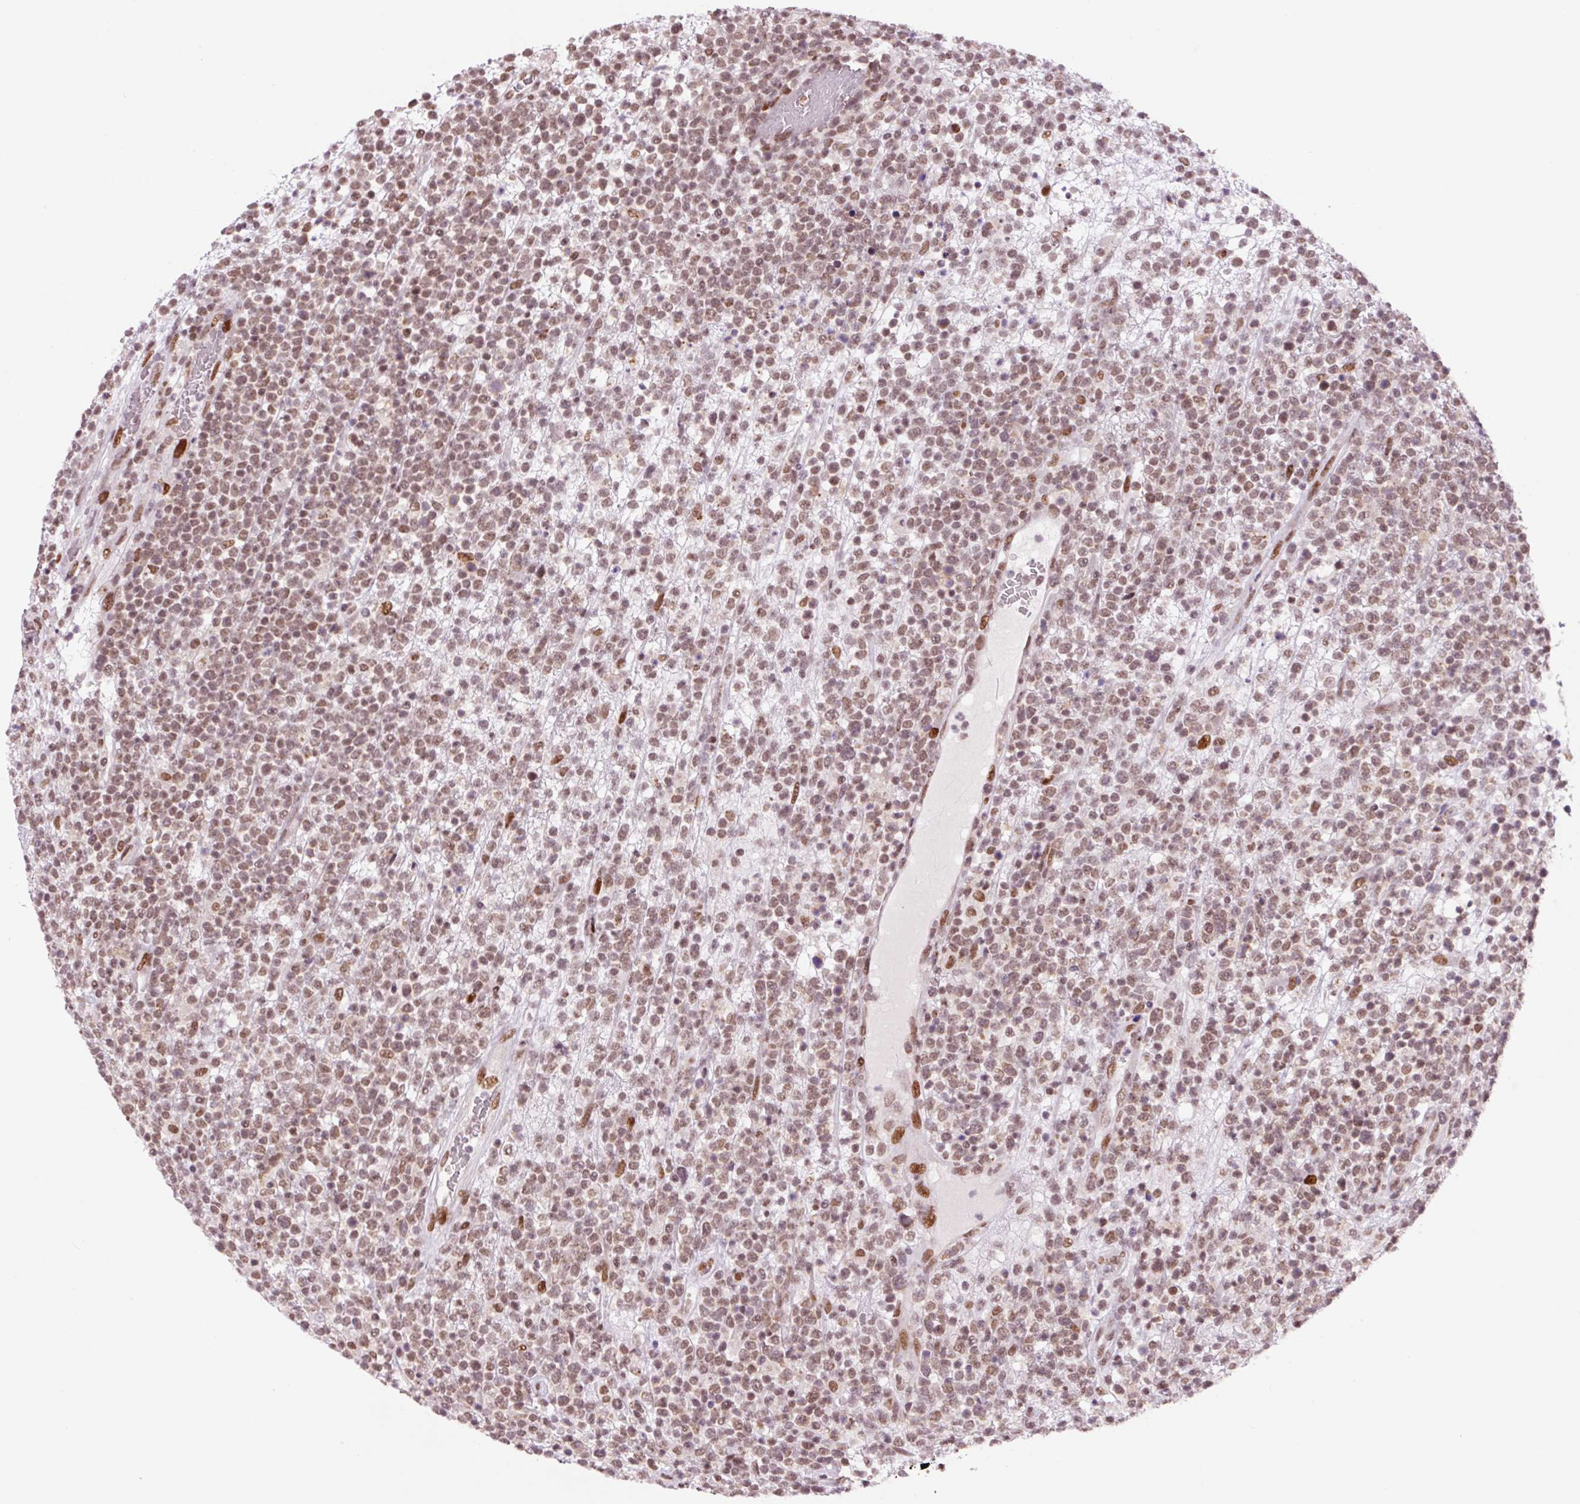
{"staining": {"intensity": "moderate", "quantity": ">75%", "location": "nuclear"}, "tissue": "lymphoma", "cell_type": "Tumor cells", "image_type": "cancer", "snomed": [{"axis": "morphology", "description": "Malignant lymphoma, non-Hodgkin's type, High grade"}, {"axis": "topography", "description": "Colon"}], "caption": "This photomicrograph reveals lymphoma stained with IHC to label a protein in brown. The nuclear of tumor cells show moderate positivity for the protein. Nuclei are counter-stained blue.", "gene": "CCNL2", "patient": {"sex": "female", "age": 53}}